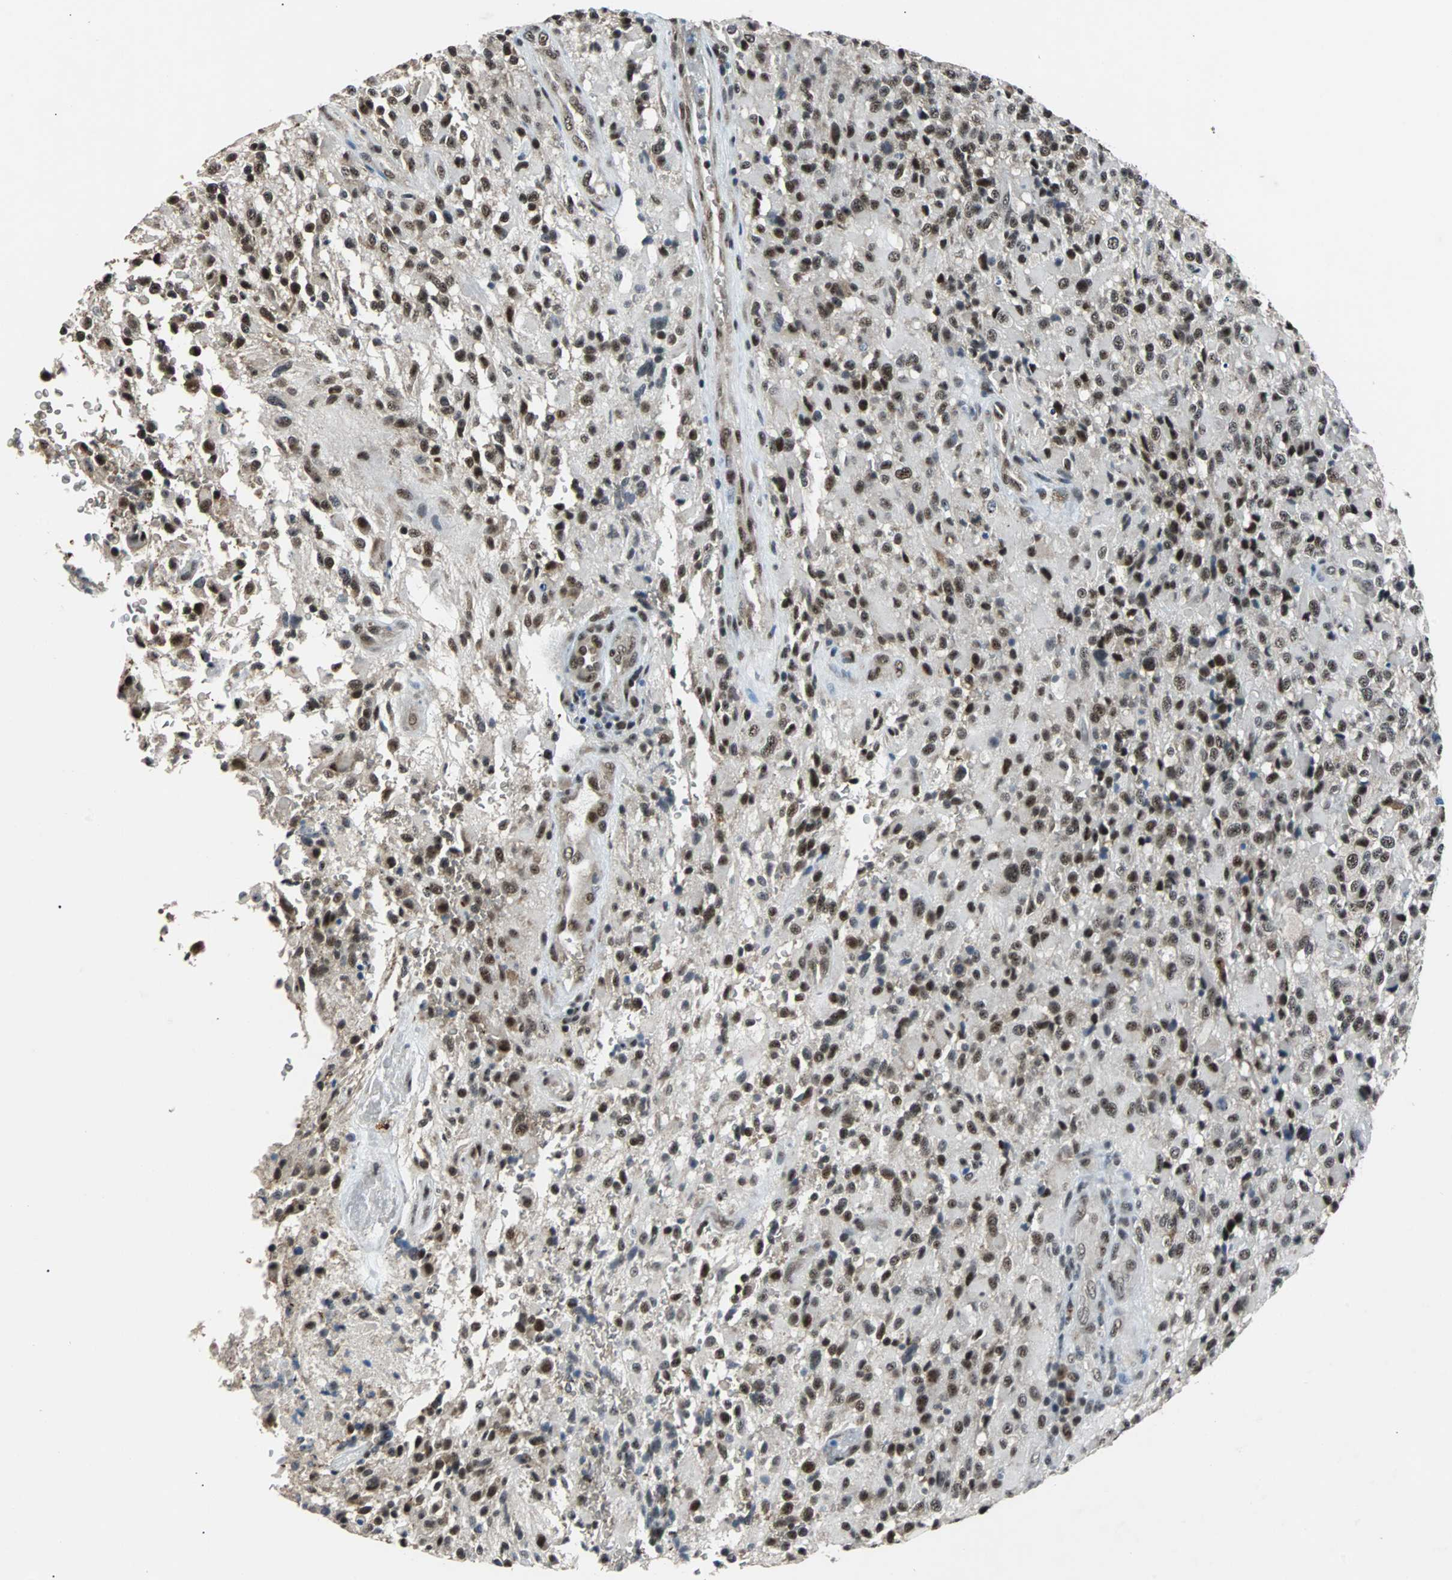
{"staining": {"intensity": "moderate", "quantity": ">75%", "location": "nuclear"}, "tissue": "glioma", "cell_type": "Tumor cells", "image_type": "cancer", "snomed": [{"axis": "morphology", "description": "Glioma, malignant, High grade"}, {"axis": "topography", "description": "Brain"}], "caption": "The immunohistochemical stain labels moderate nuclear positivity in tumor cells of glioma tissue.", "gene": "USP28", "patient": {"sex": "male", "age": 71}}